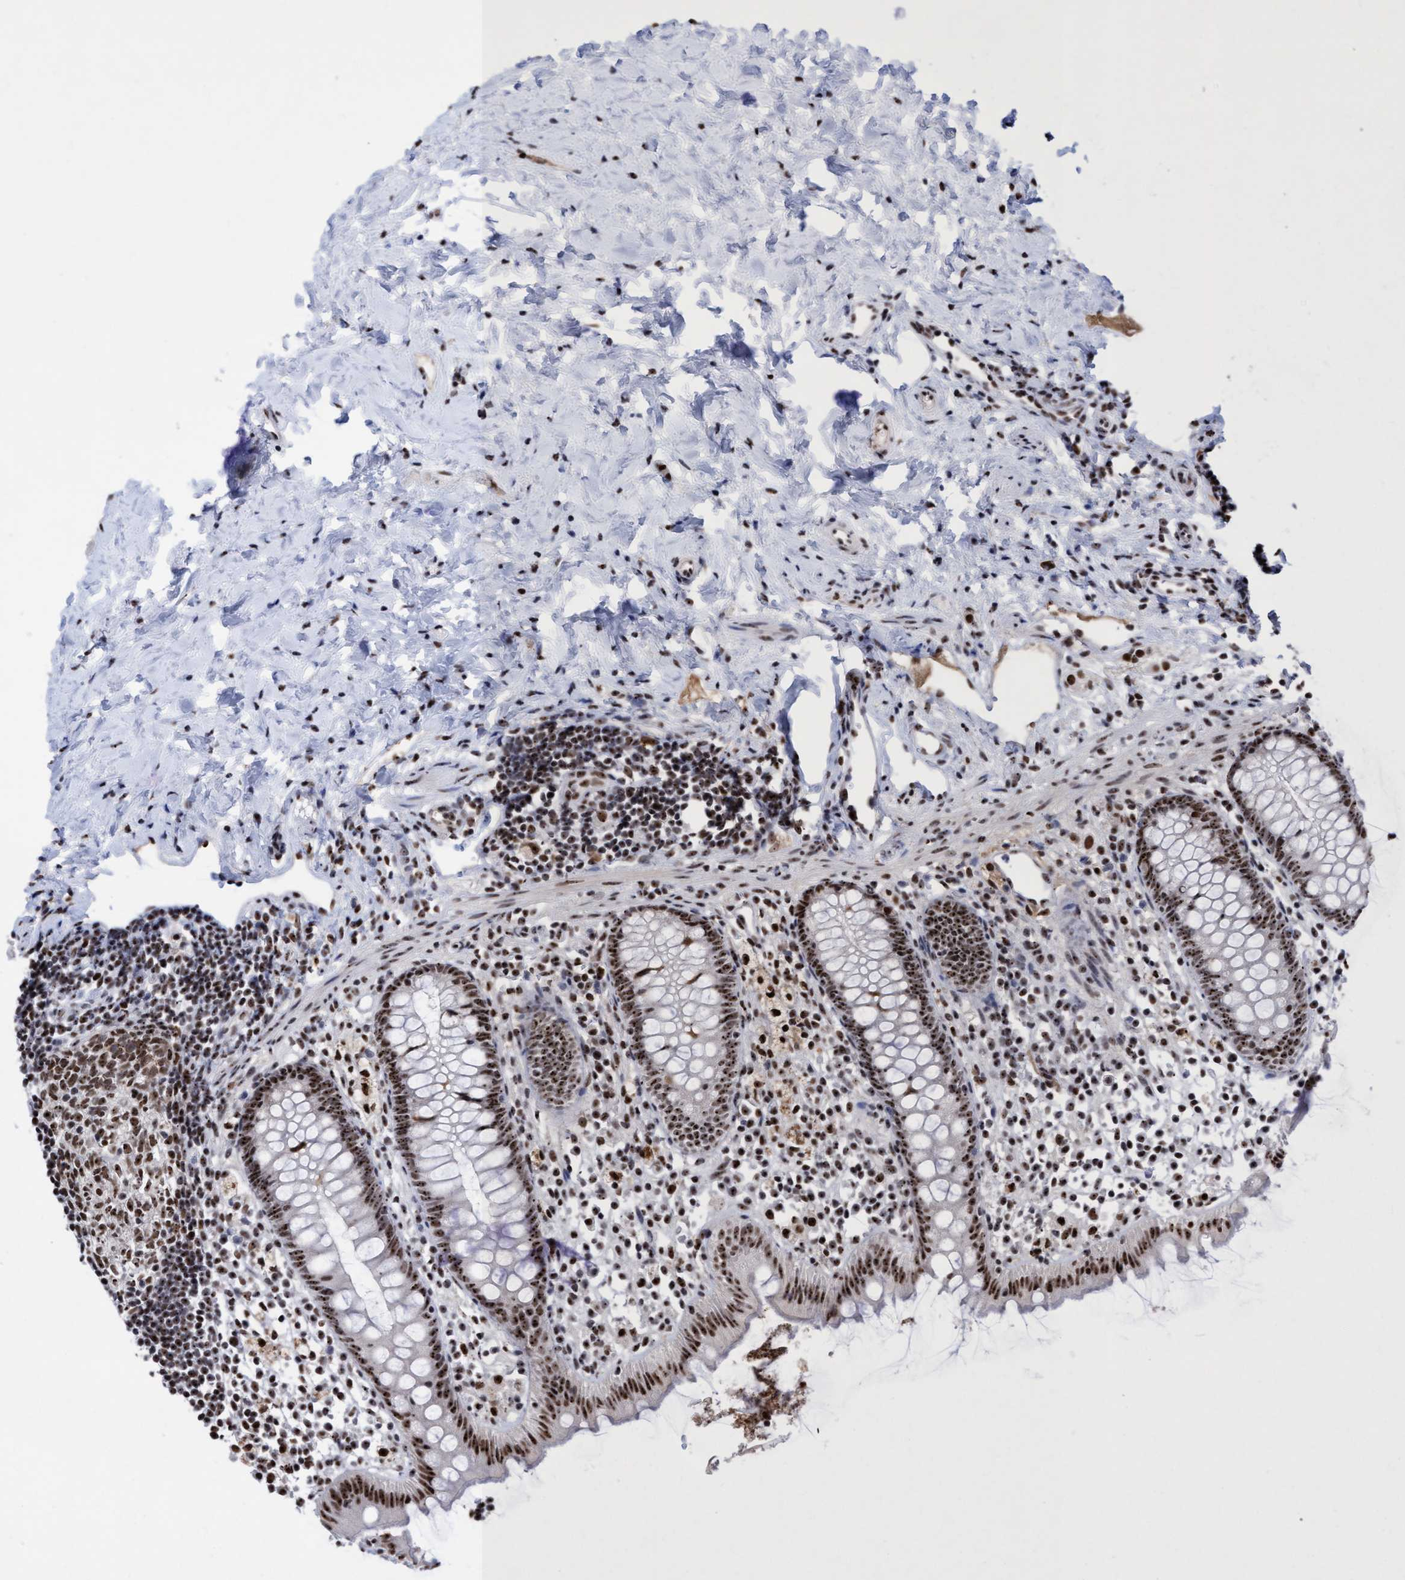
{"staining": {"intensity": "moderate", "quantity": ">75%", "location": "nuclear"}, "tissue": "appendix", "cell_type": "Glandular cells", "image_type": "normal", "snomed": [{"axis": "morphology", "description": "Normal tissue, NOS"}, {"axis": "topography", "description": "Appendix"}], "caption": "IHC of benign appendix exhibits medium levels of moderate nuclear staining in about >75% of glandular cells.", "gene": "EFCAB10", "patient": {"sex": "female", "age": 20}}